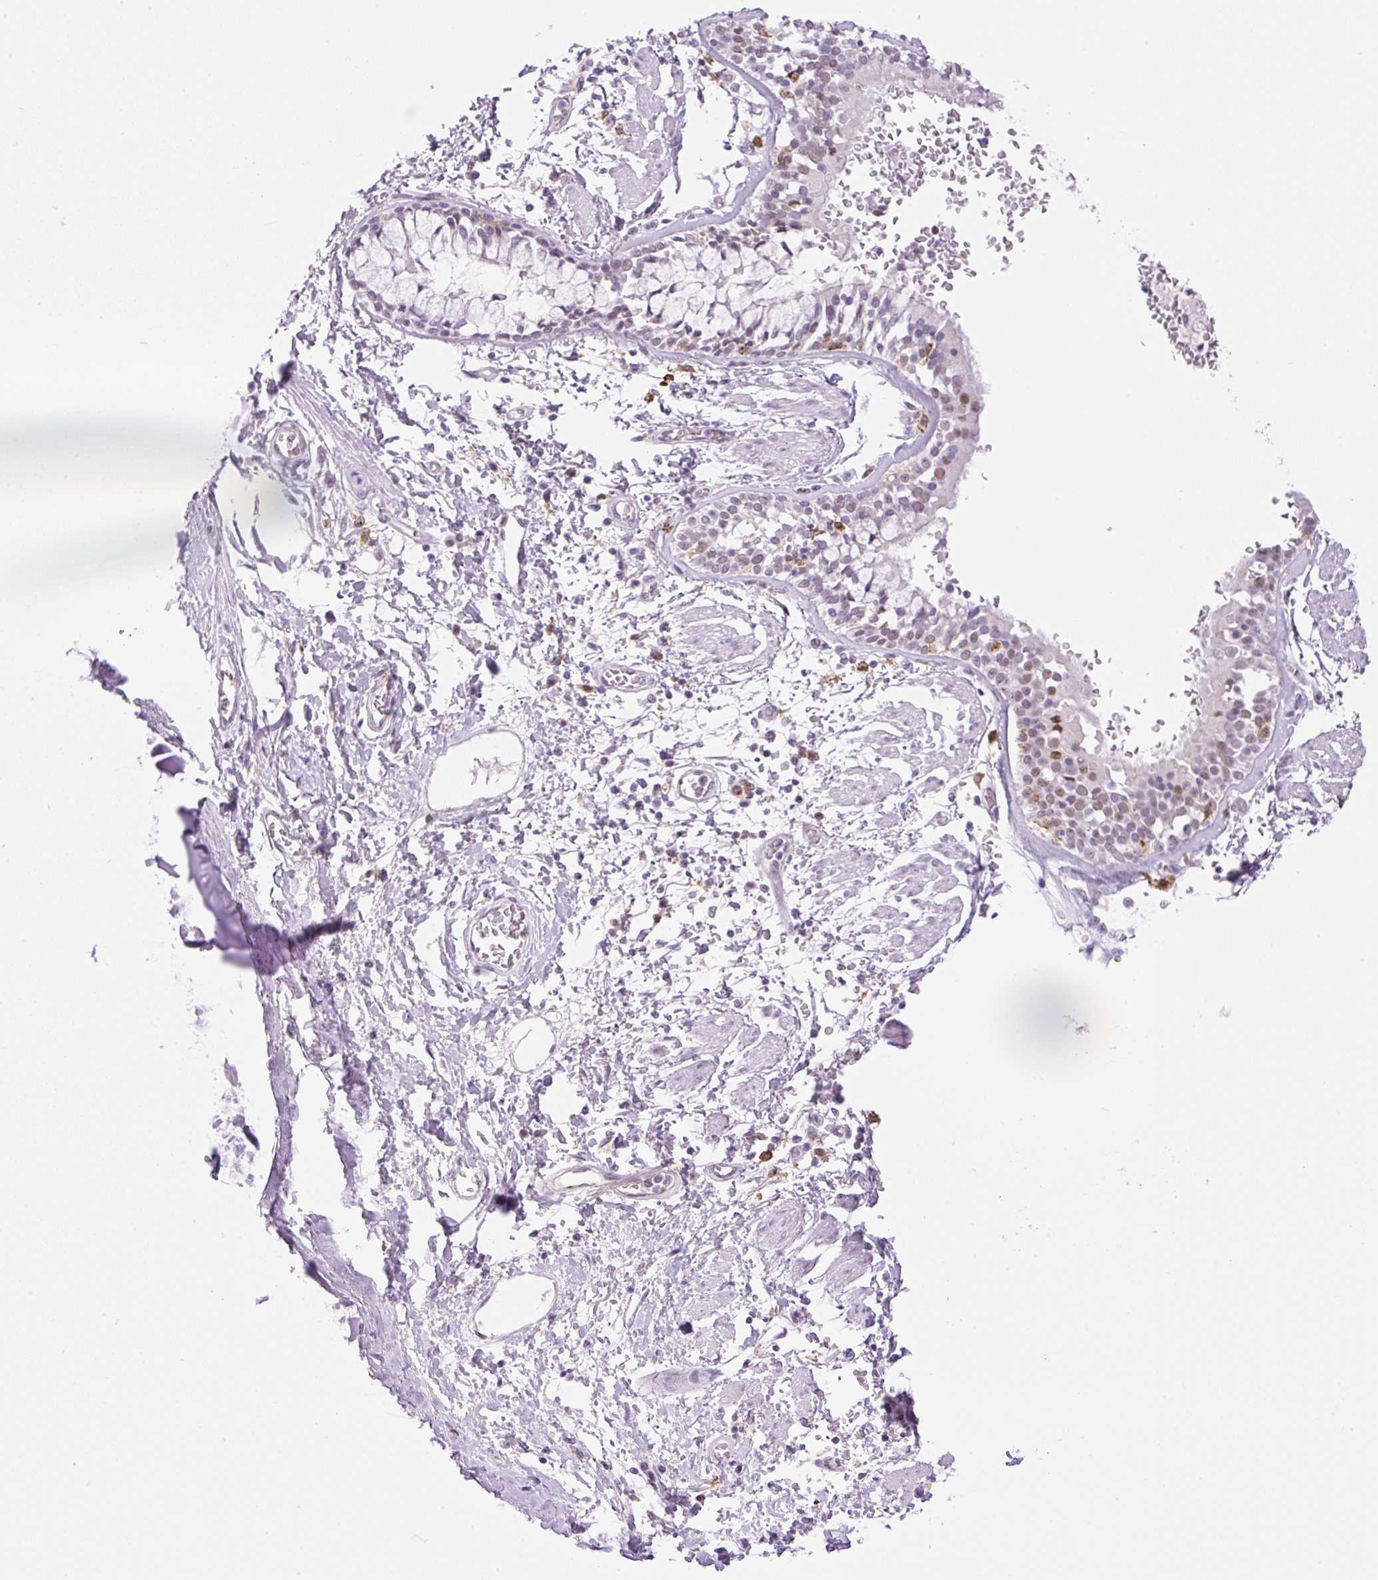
{"staining": {"intensity": "weak", "quantity": "25%-75%", "location": "cytoplasmic/membranous"}, "tissue": "soft tissue", "cell_type": "Chondrocytes", "image_type": "normal", "snomed": [{"axis": "morphology", "description": "Normal tissue, NOS"}, {"axis": "morphology", "description": "Degeneration, NOS"}, {"axis": "topography", "description": "Cartilage tissue"}, {"axis": "topography", "description": "Lung"}], "caption": "Brown immunohistochemical staining in unremarkable human soft tissue demonstrates weak cytoplasmic/membranous expression in approximately 25%-75% of chondrocytes. (DAB IHC with brightfield microscopy, high magnification).", "gene": "PALM3", "patient": {"sex": "female", "age": 61}}